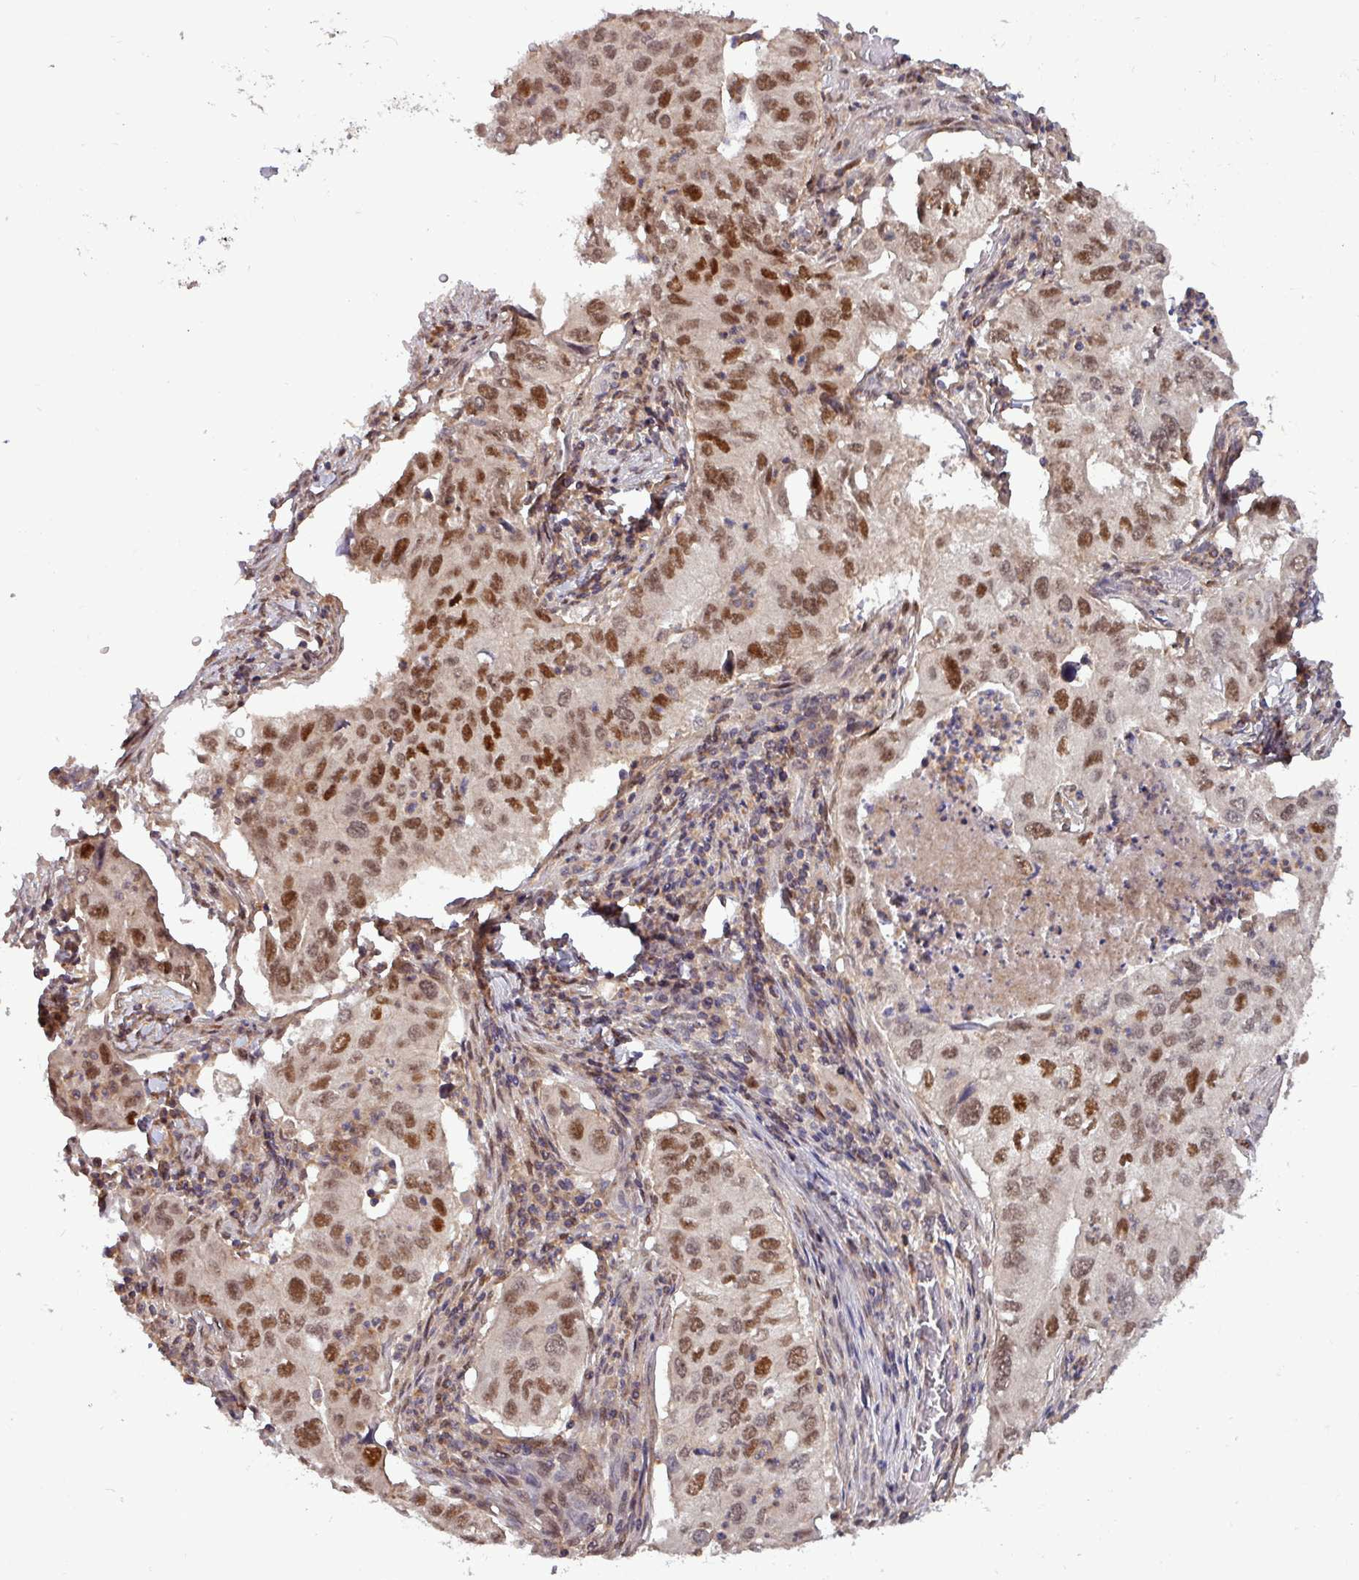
{"staining": {"intensity": "moderate", "quantity": ">75%", "location": "nuclear"}, "tissue": "lung cancer", "cell_type": "Tumor cells", "image_type": "cancer", "snomed": [{"axis": "morphology", "description": "Adenocarcinoma, NOS"}, {"axis": "topography", "description": "Lung"}], "caption": "DAB (3,3'-diaminobenzidine) immunohistochemical staining of human lung cancer (adenocarcinoma) shows moderate nuclear protein expression in approximately >75% of tumor cells. The protein is stained brown, and the nuclei are stained in blue (DAB (3,3'-diaminobenzidine) IHC with brightfield microscopy, high magnification).", "gene": "PRRX1", "patient": {"sex": "male", "age": 48}}